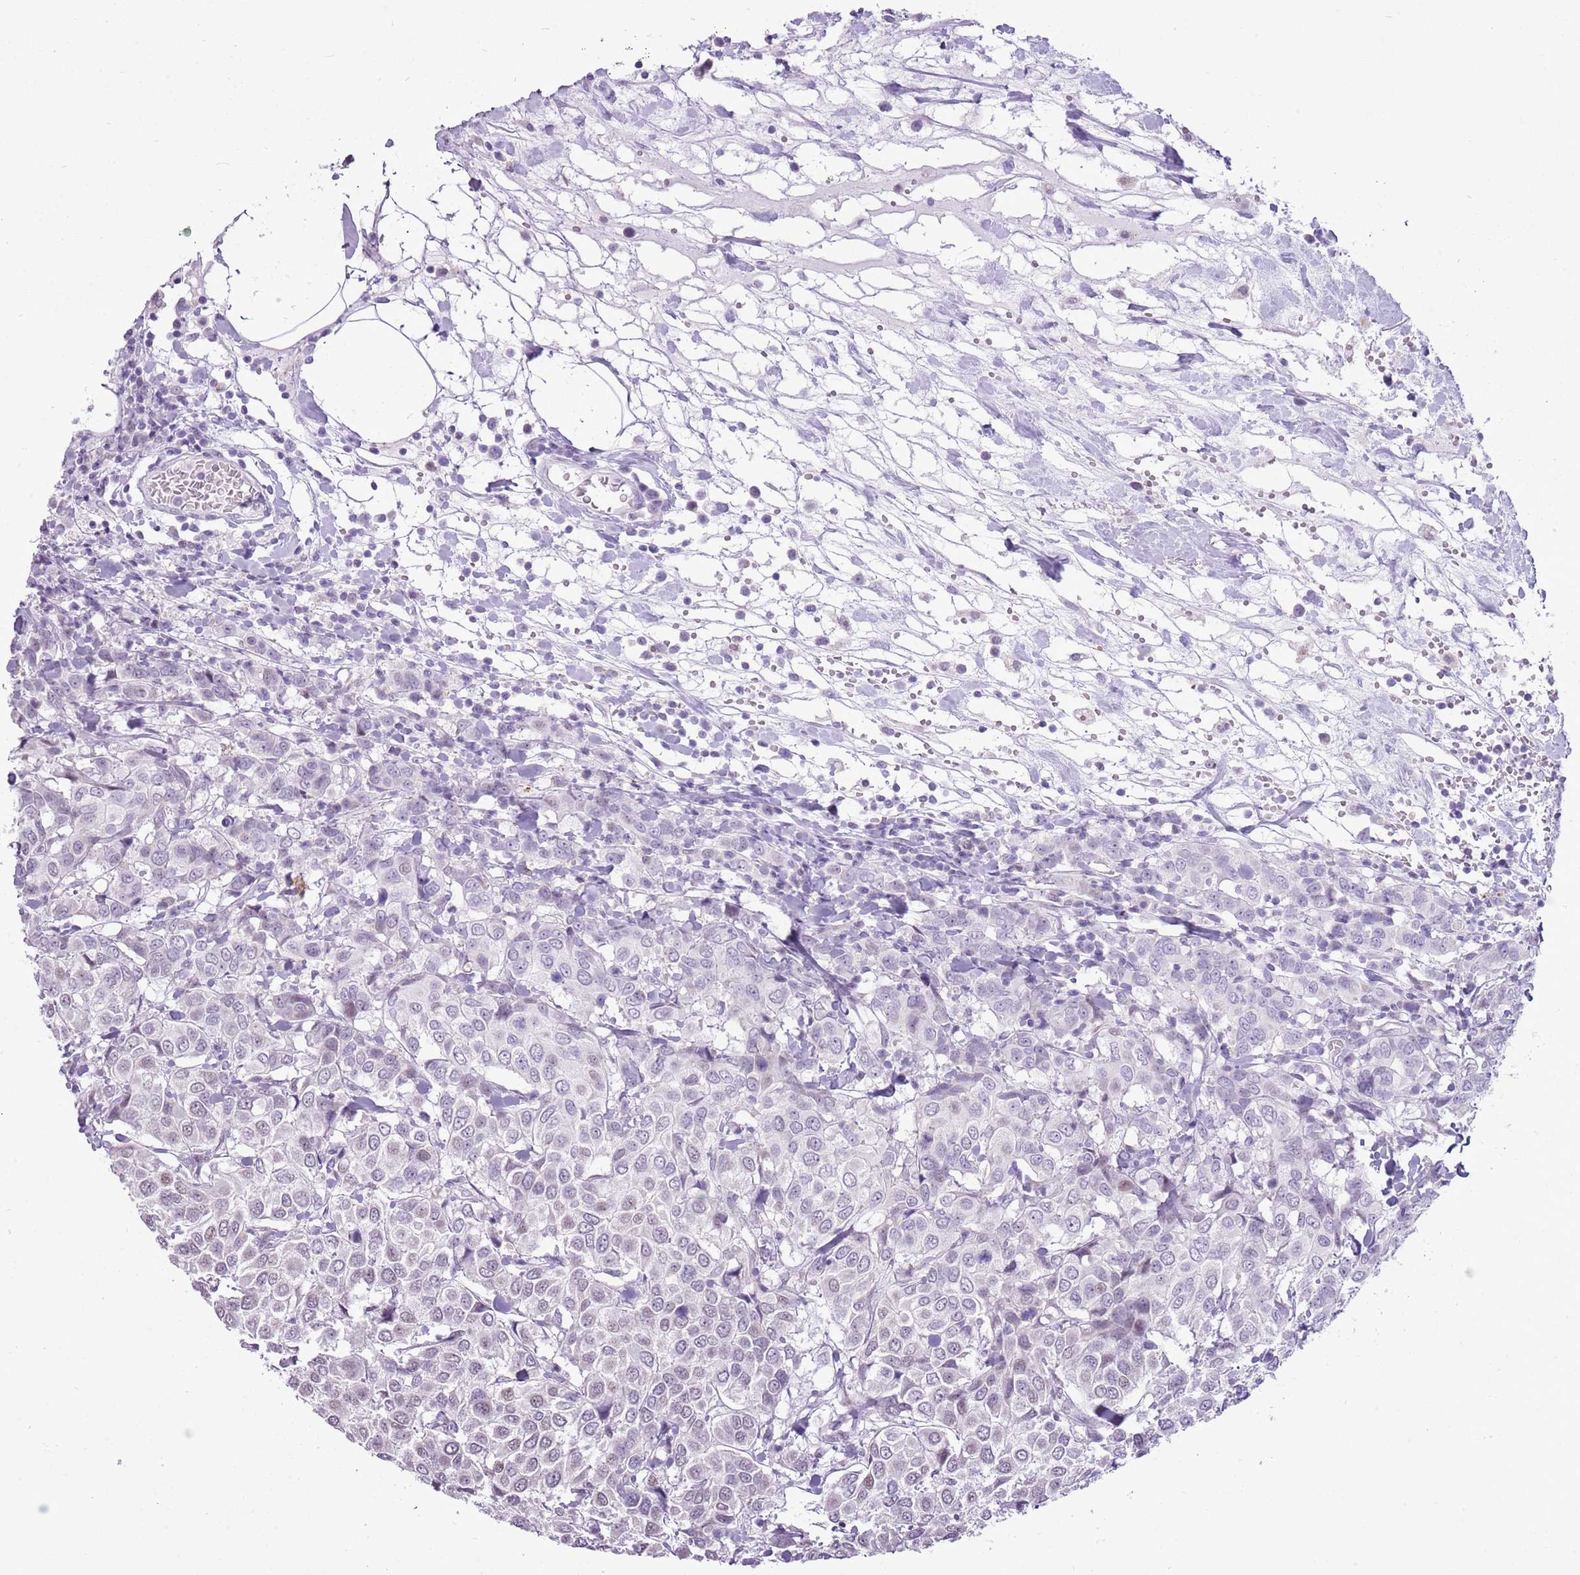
{"staining": {"intensity": "negative", "quantity": "none", "location": "none"}, "tissue": "breast cancer", "cell_type": "Tumor cells", "image_type": "cancer", "snomed": [{"axis": "morphology", "description": "Duct carcinoma"}, {"axis": "topography", "description": "Breast"}], "caption": "Breast infiltrating ductal carcinoma was stained to show a protein in brown. There is no significant staining in tumor cells. The staining is performed using DAB (3,3'-diaminobenzidine) brown chromogen with nuclei counter-stained in using hematoxylin.", "gene": "RPL3L", "patient": {"sex": "female", "age": 55}}